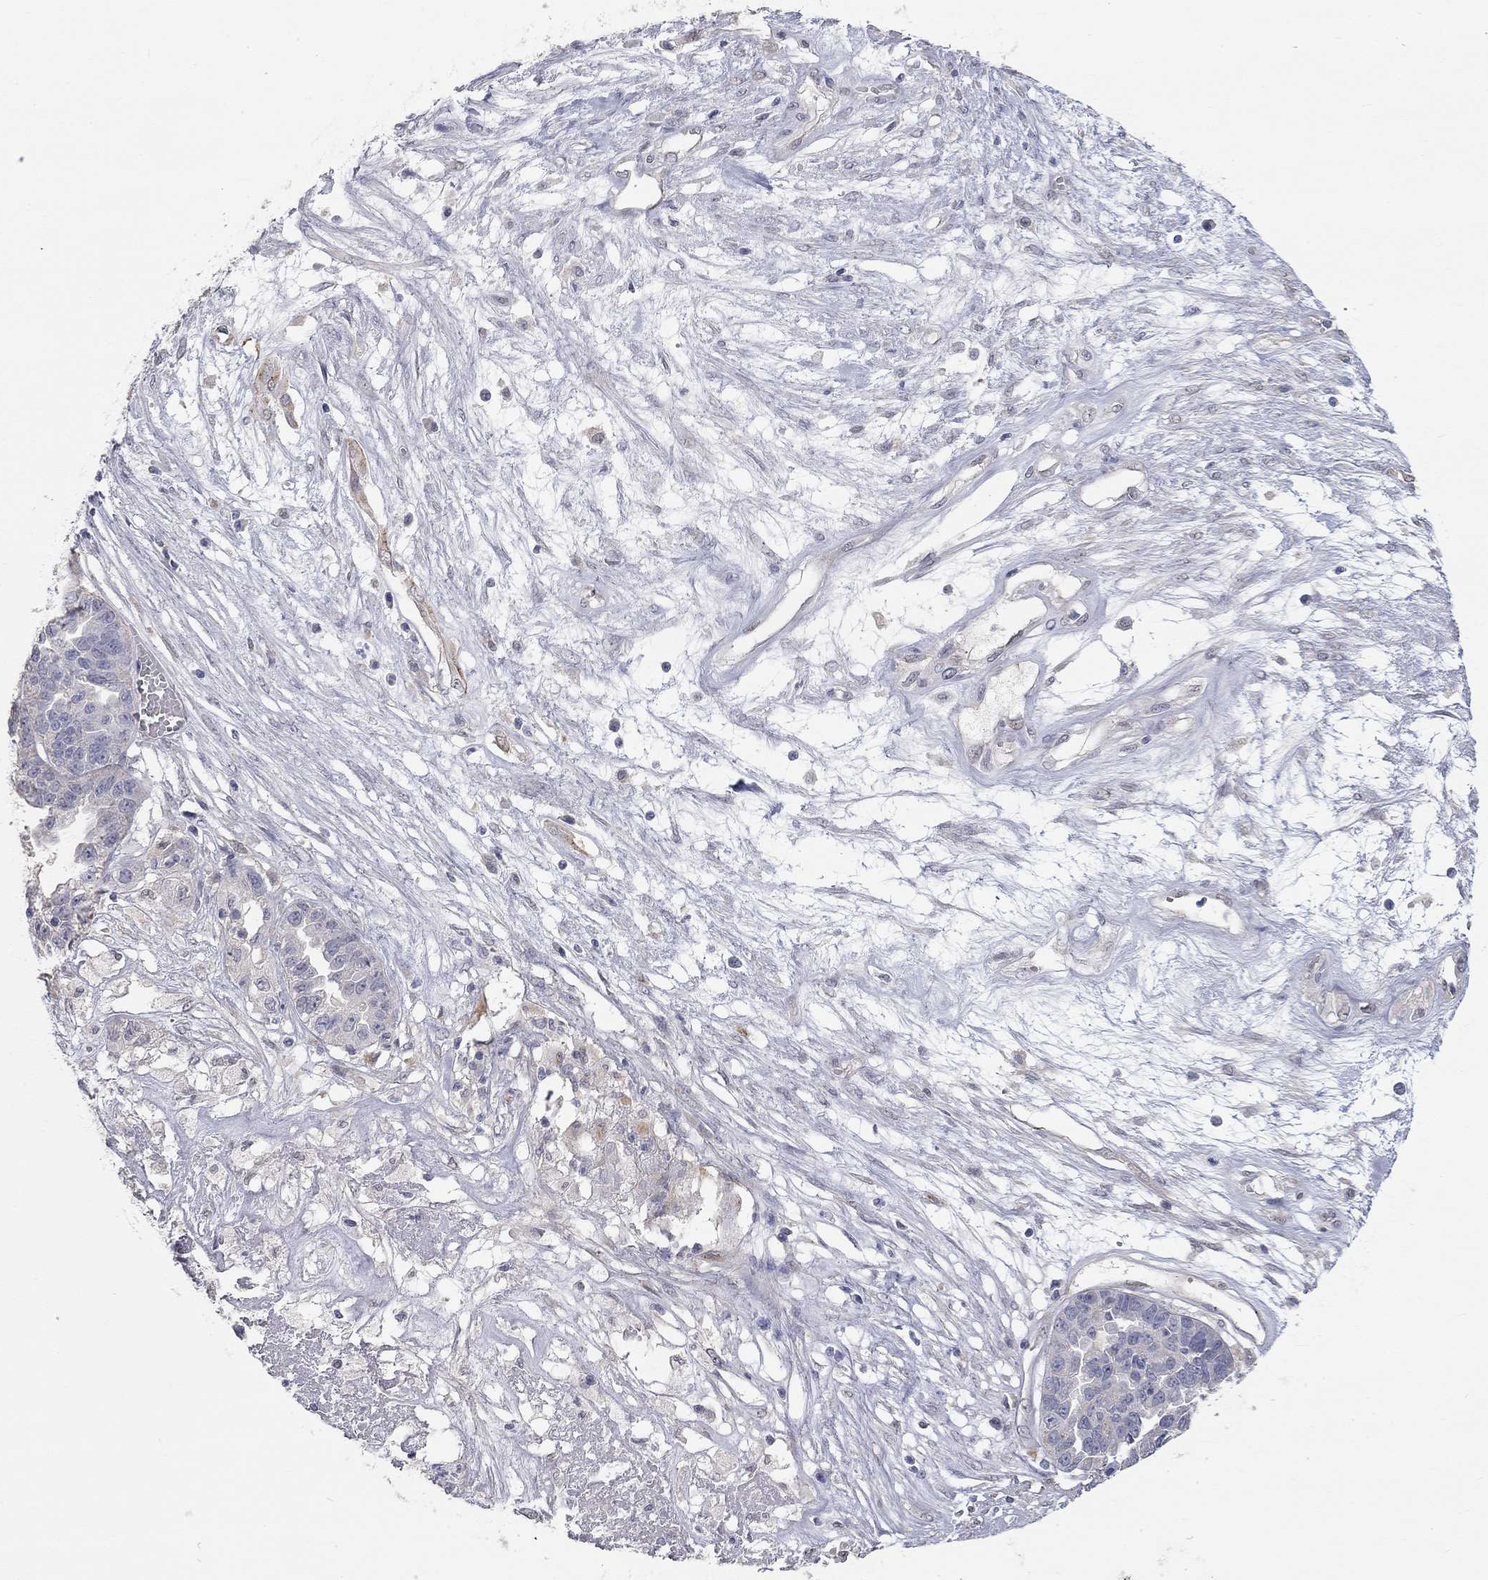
{"staining": {"intensity": "negative", "quantity": "none", "location": "none"}, "tissue": "ovarian cancer", "cell_type": "Tumor cells", "image_type": "cancer", "snomed": [{"axis": "morphology", "description": "Cystadenocarcinoma, serous, NOS"}, {"axis": "topography", "description": "Ovary"}], "caption": "The micrograph demonstrates no significant staining in tumor cells of ovarian serous cystadenocarcinoma. Nuclei are stained in blue.", "gene": "PAPSS2", "patient": {"sex": "female", "age": 87}}